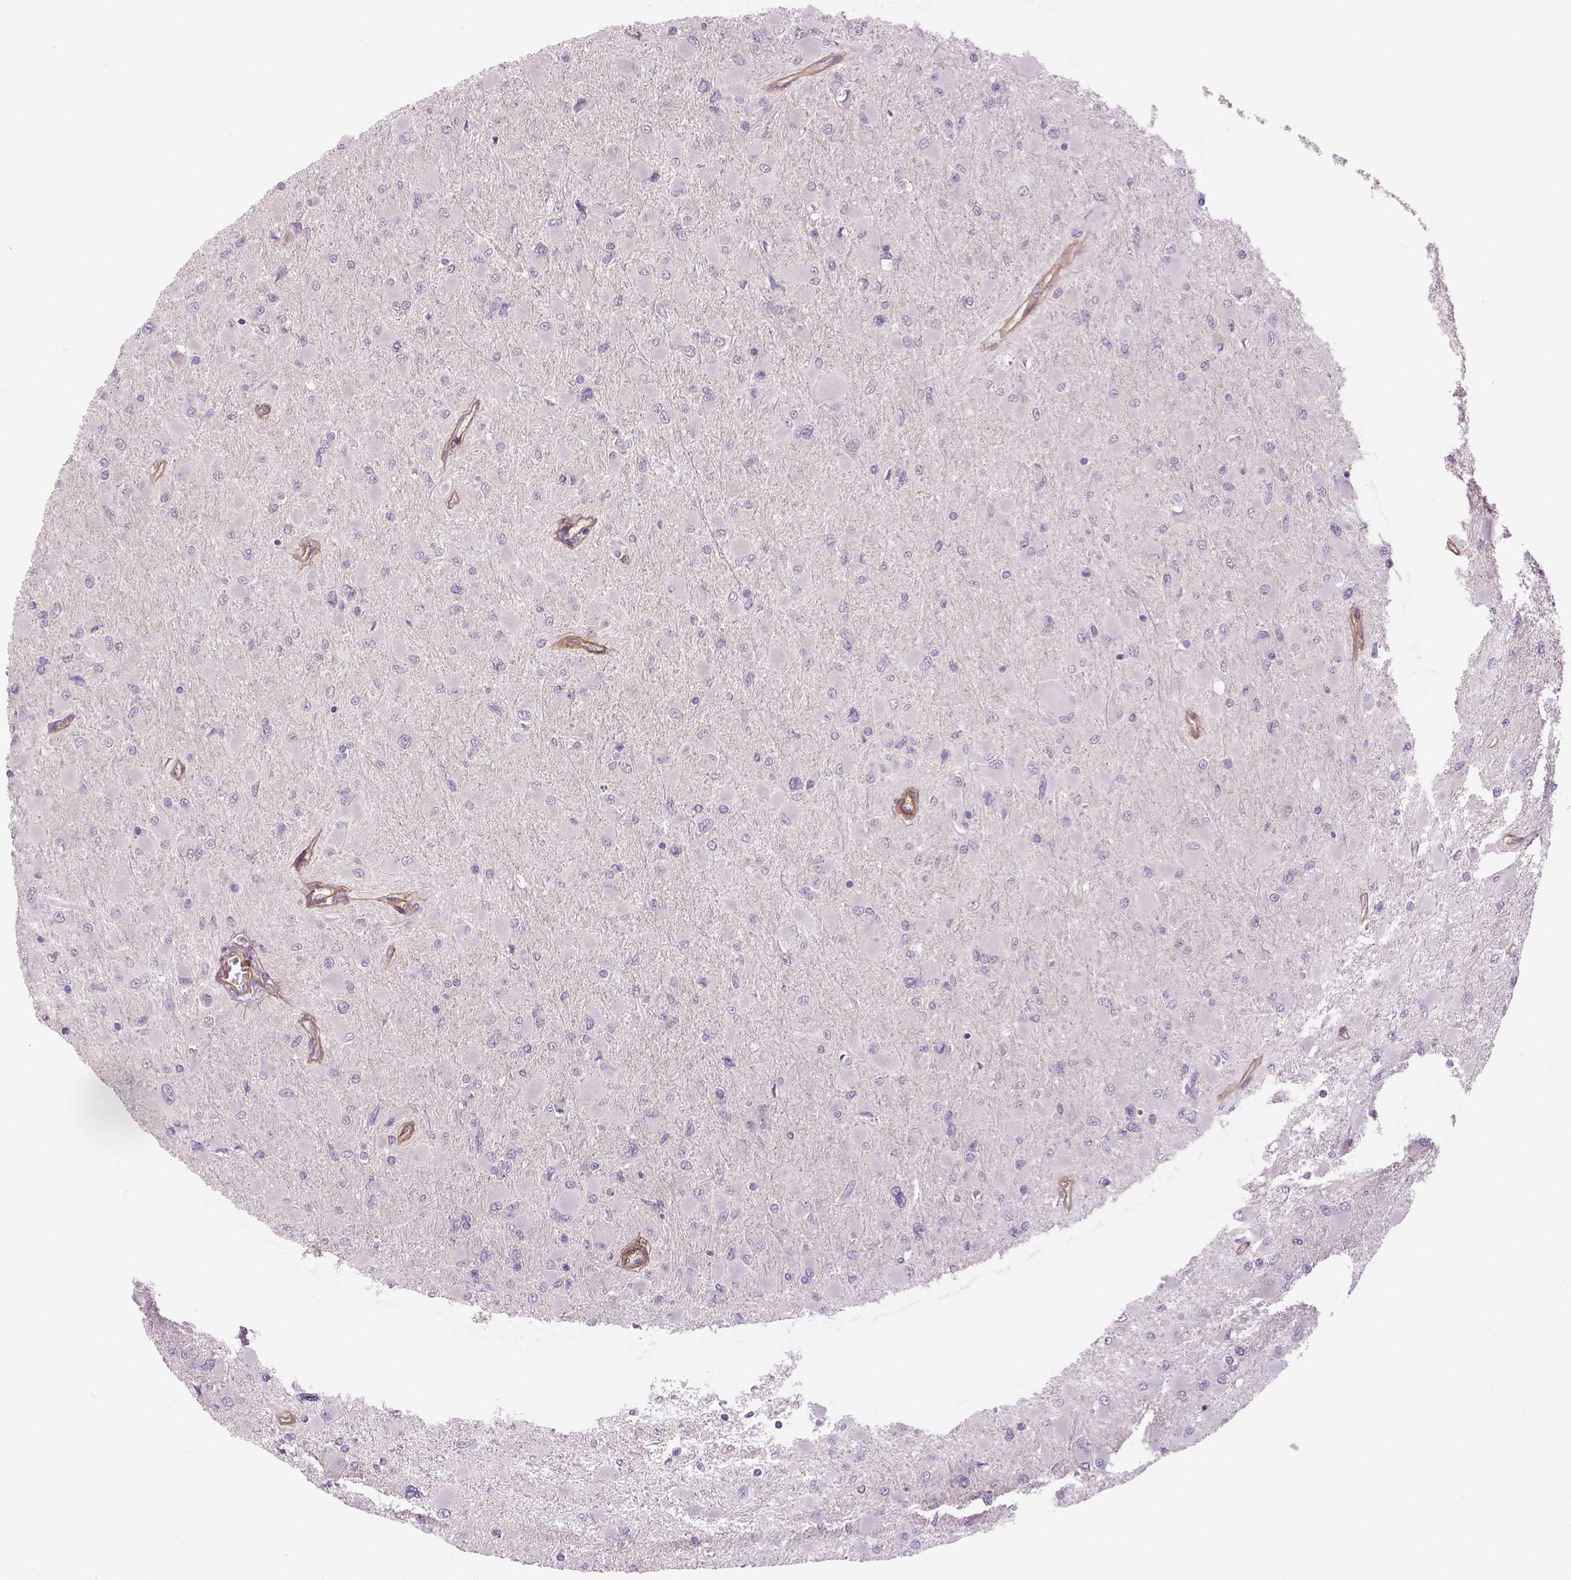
{"staining": {"intensity": "negative", "quantity": "none", "location": "none"}, "tissue": "glioma", "cell_type": "Tumor cells", "image_type": "cancer", "snomed": [{"axis": "morphology", "description": "Glioma, malignant, High grade"}, {"axis": "topography", "description": "Cerebral cortex"}], "caption": "The micrograph reveals no staining of tumor cells in glioma. (Brightfield microscopy of DAB immunohistochemistry (IHC) at high magnification).", "gene": "FLT1", "patient": {"sex": "female", "age": 36}}